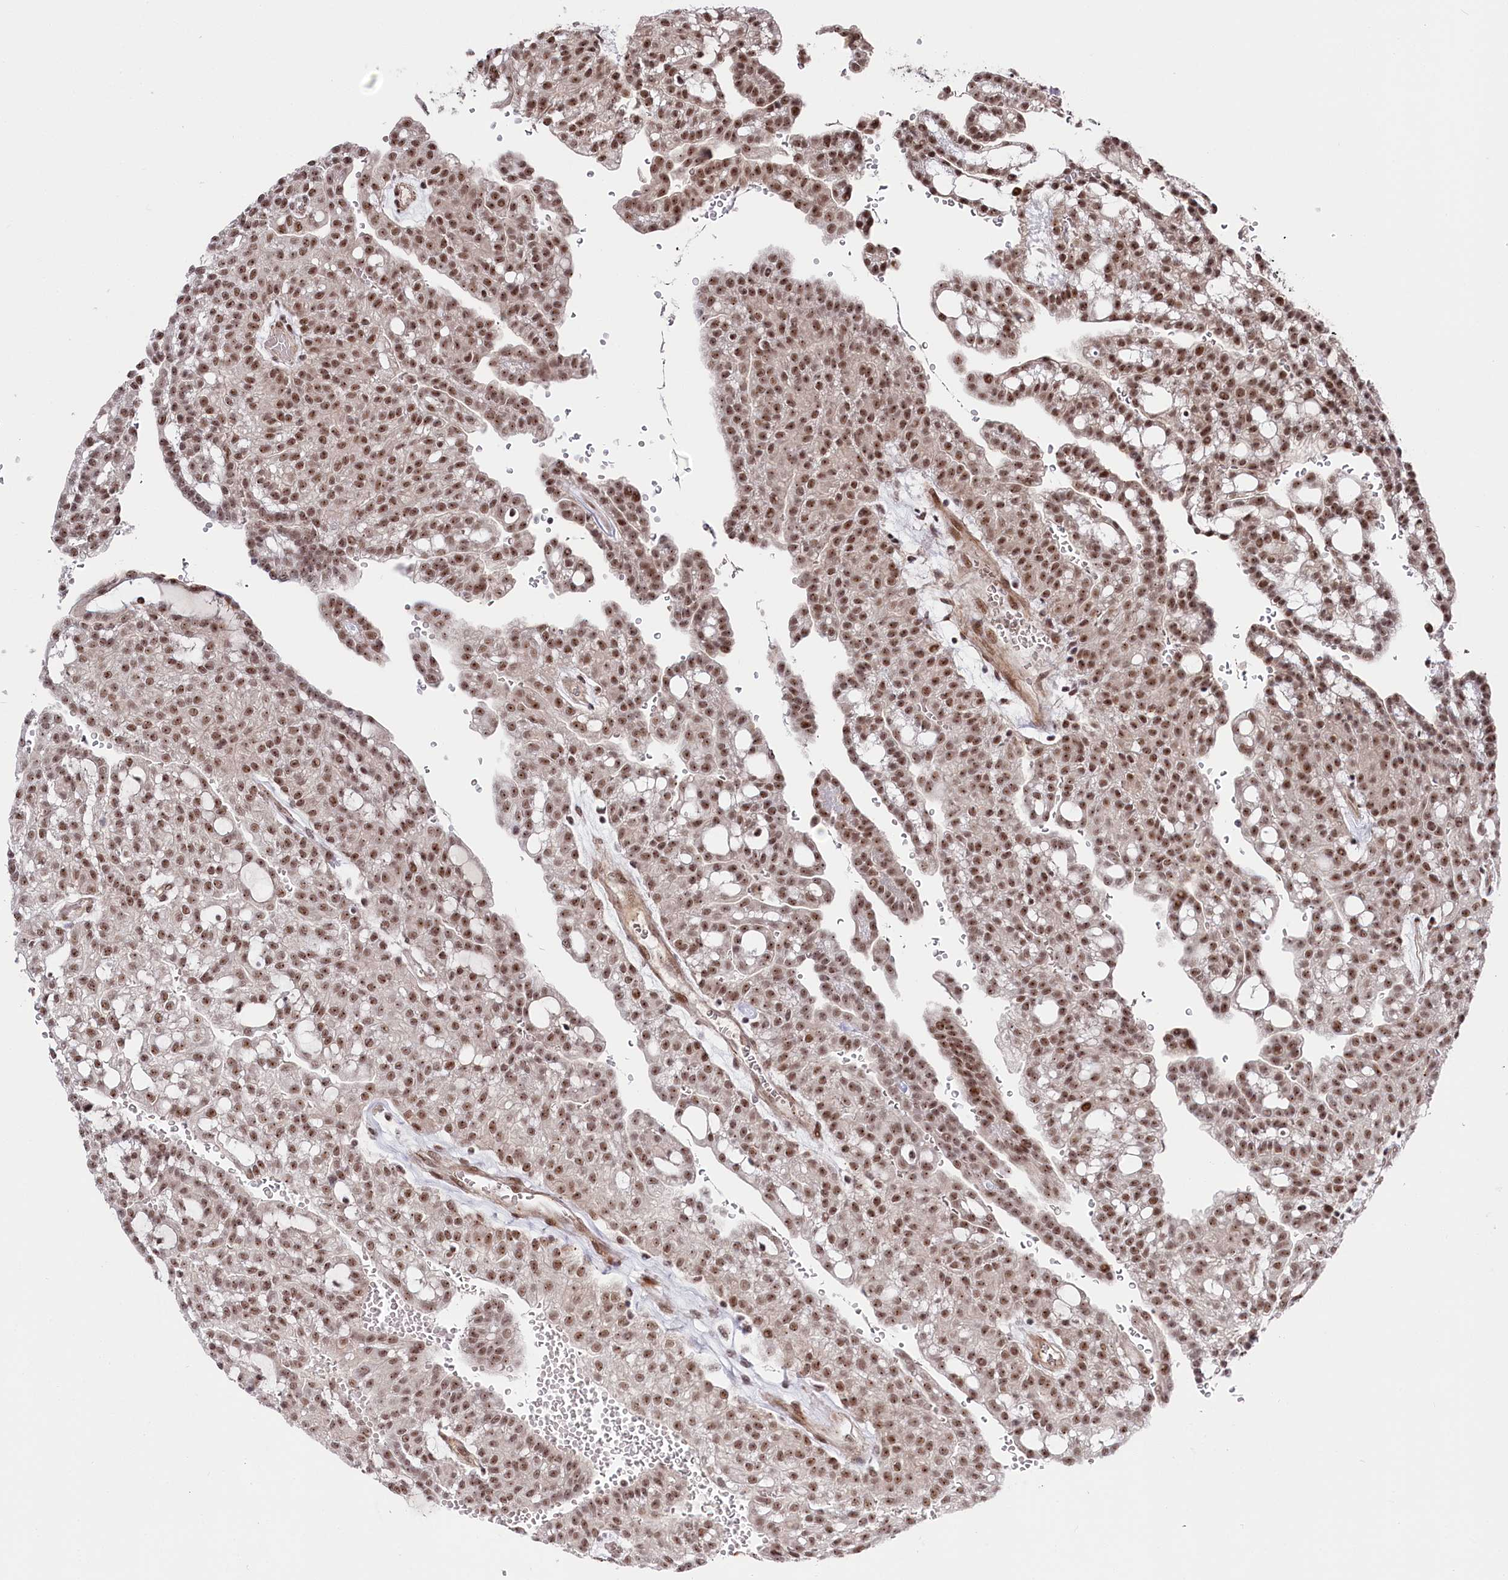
{"staining": {"intensity": "moderate", "quantity": ">75%", "location": "nuclear"}, "tissue": "renal cancer", "cell_type": "Tumor cells", "image_type": "cancer", "snomed": [{"axis": "morphology", "description": "Adenocarcinoma, NOS"}, {"axis": "topography", "description": "Kidney"}], "caption": "Protein staining exhibits moderate nuclear expression in approximately >75% of tumor cells in adenocarcinoma (renal).", "gene": "POLR2H", "patient": {"sex": "male", "age": 63}}